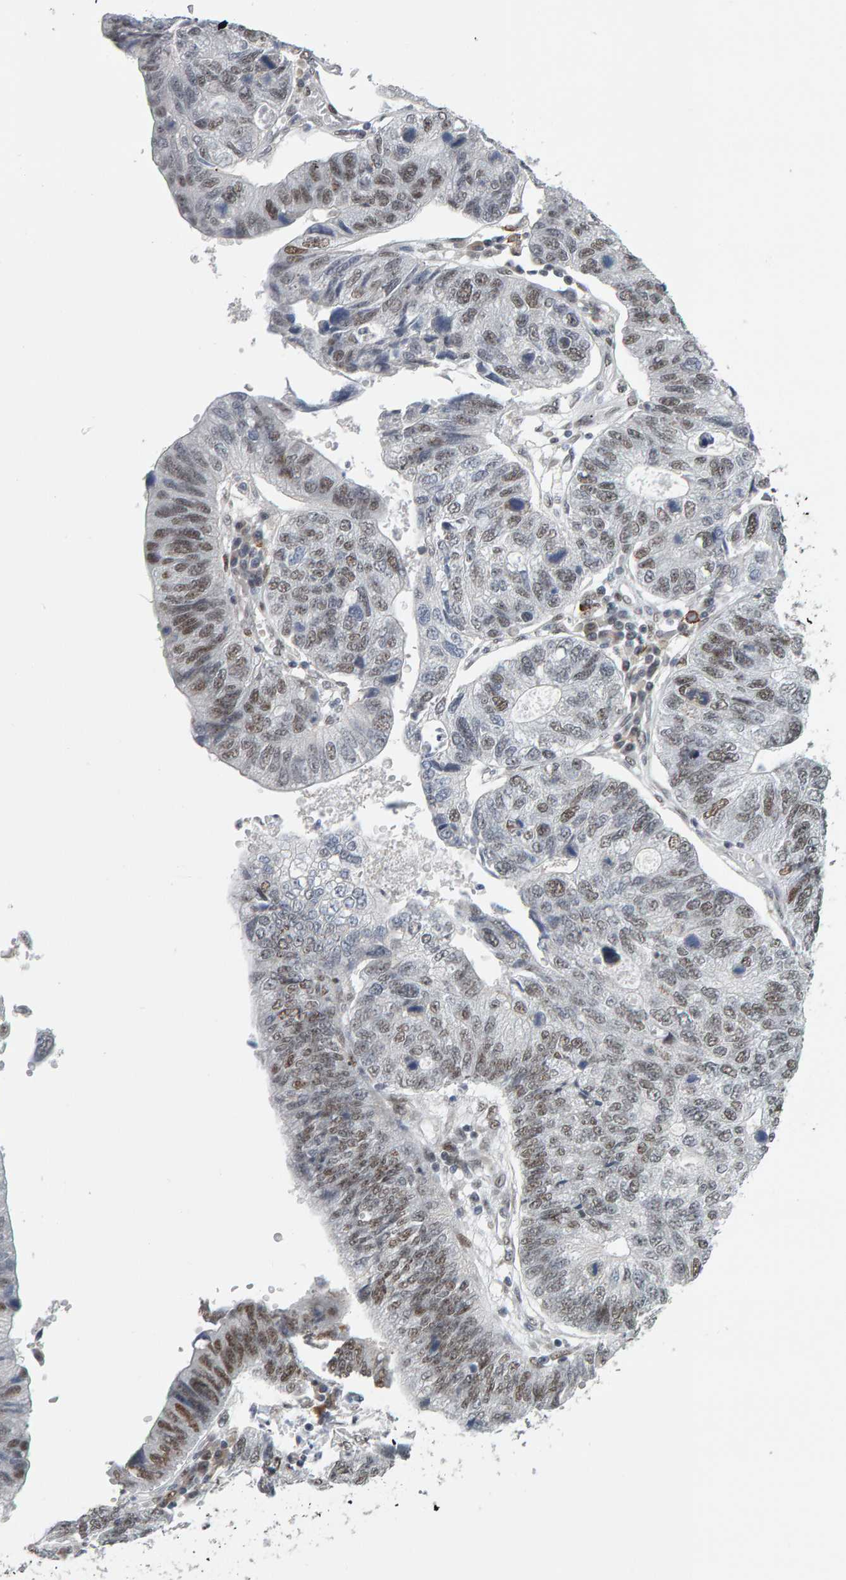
{"staining": {"intensity": "weak", "quantity": "25%-75%", "location": "nuclear"}, "tissue": "stomach cancer", "cell_type": "Tumor cells", "image_type": "cancer", "snomed": [{"axis": "morphology", "description": "Adenocarcinoma, NOS"}, {"axis": "topography", "description": "Stomach"}], "caption": "A brown stain labels weak nuclear positivity of a protein in stomach adenocarcinoma tumor cells. The protein of interest is stained brown, and the nuclei are stained in blue (DAB IHC with brightfield microscopy, high magnification).", "gene": "ATF7IP", "patient": {"sex": "male", "age": 59}}